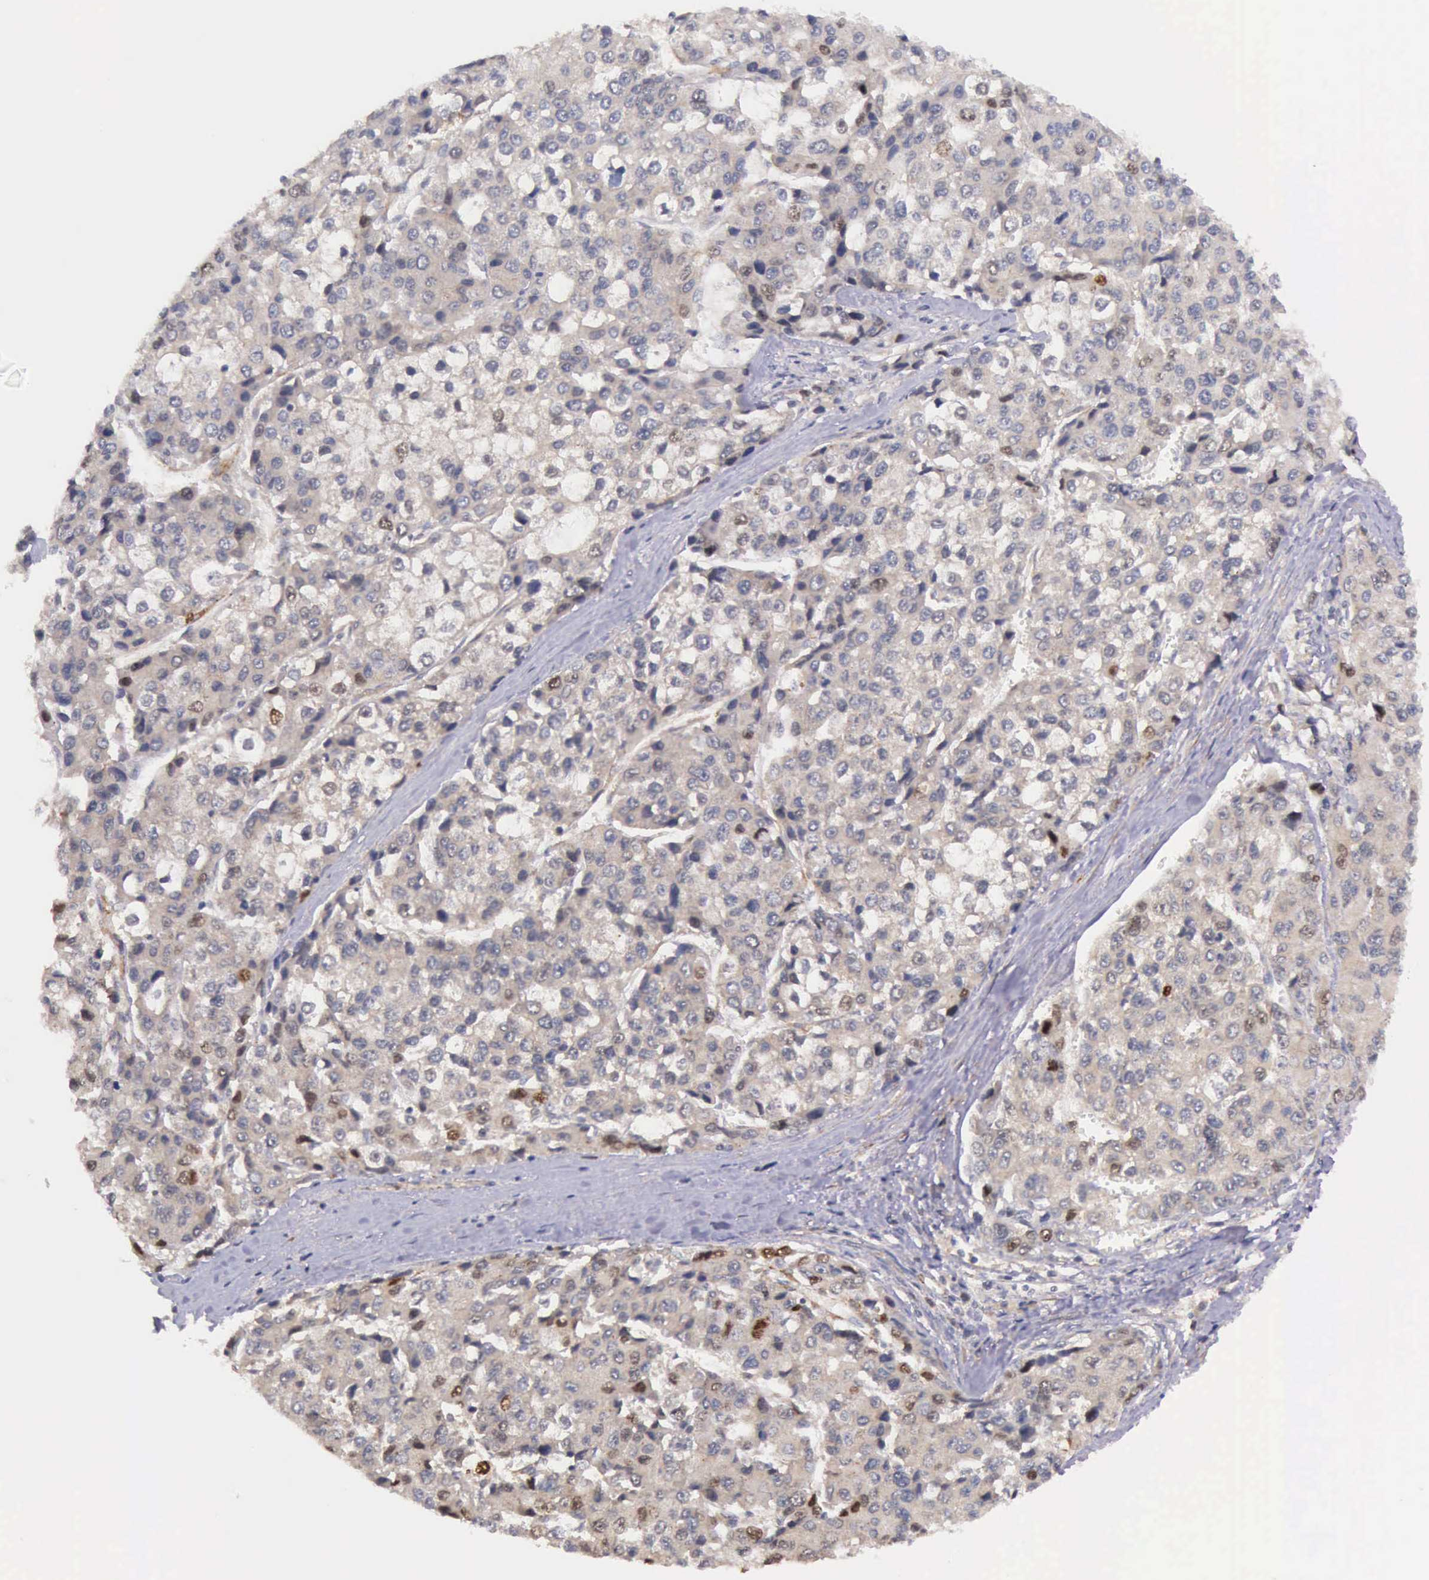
{"staining": {"intensity": "moderate", "quantity": "<25%", "location": "nuclear"}, "tissue": "liver cancer", "cell_type": "Tumor cells", "image_type": "cancer", "snomed": [{"axis": "morphology", "description": "Carcinoma, Hepatocellular, NOS"}, {"axis": "topography", "description": "Liver"}], "caption": "The immunohistochemical stain highlights moderate nuclear expression in tumor cells of liver cancer tissue.", "gene": "PRICKLE3", "patient": {"sex": "female", "age": 66}}